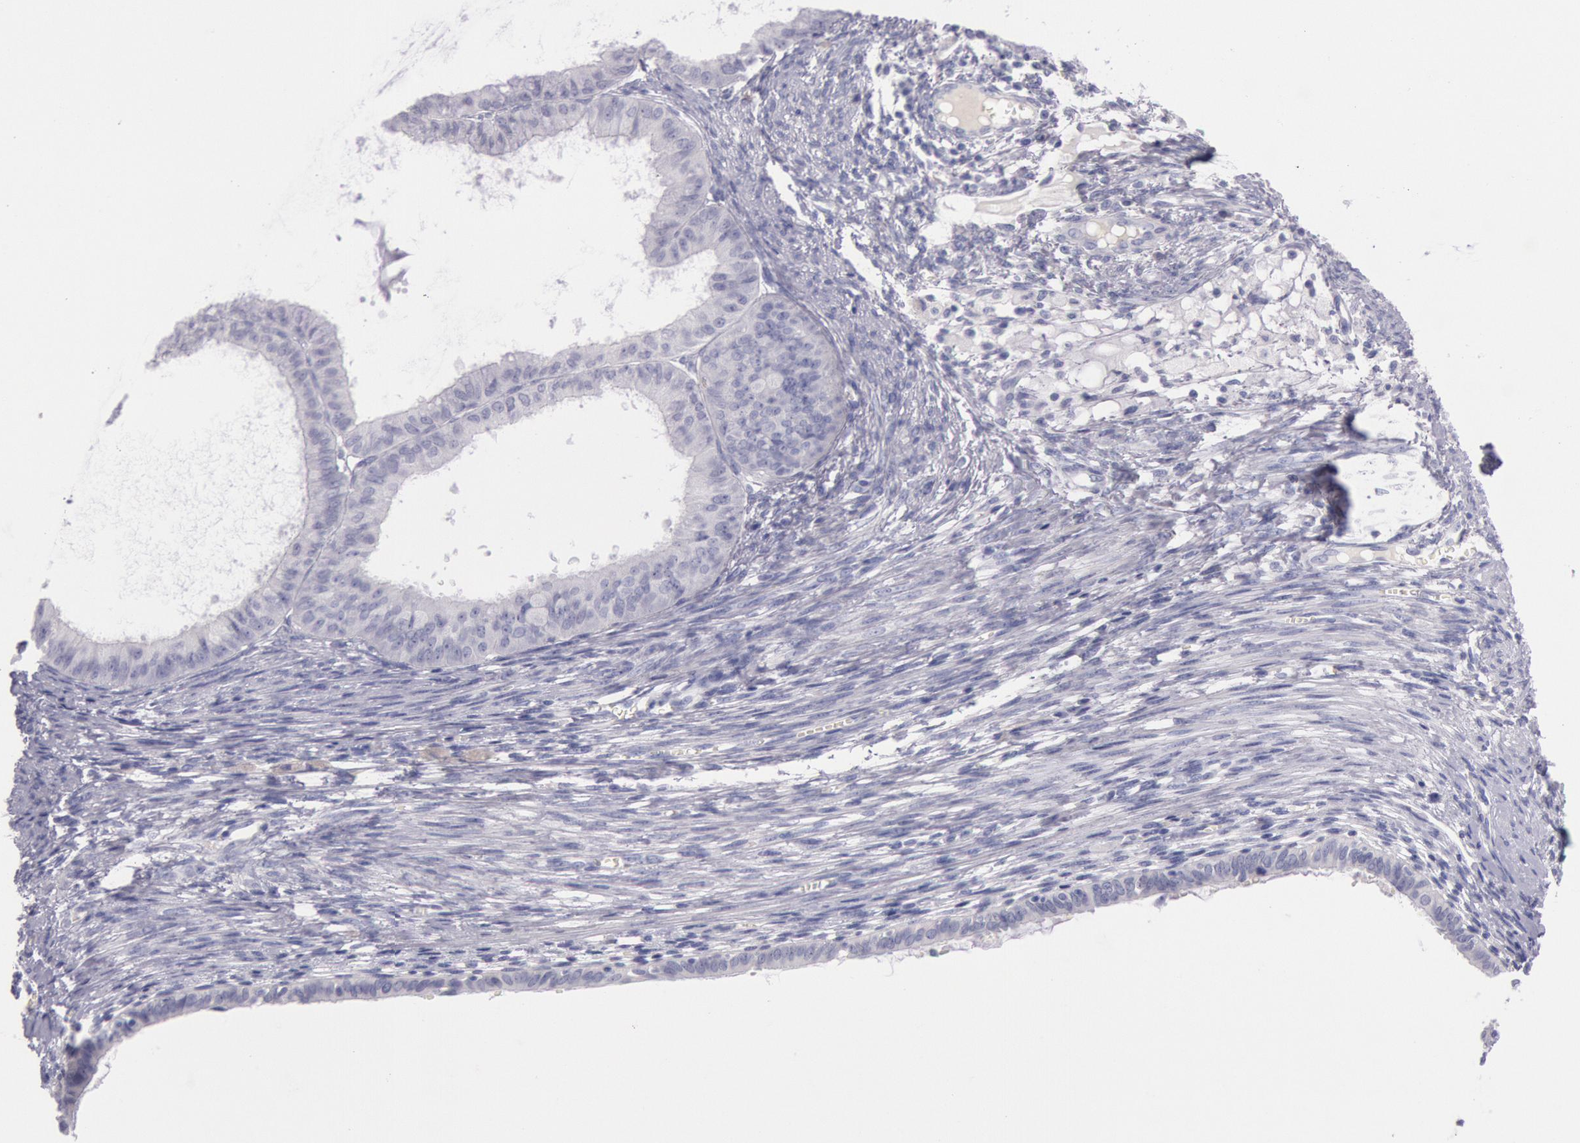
{"staining": {"intensity": "negative", "quantity": "none", "location": "none"}, "tissue": "endometrial cancer", "cell_type": "Tumor cells", "image_type": "cancer", "snomed": [{"axis": "morphology", "description": "Adenocarcinoma, NOS"}, {"axis": "topography", "description": "Endometrium"}], "caption": "Tumor cells show no significant positivity in endometrial cancer.", "gene": "EGFR", "patient": {"sex": "female", "age": 76}}